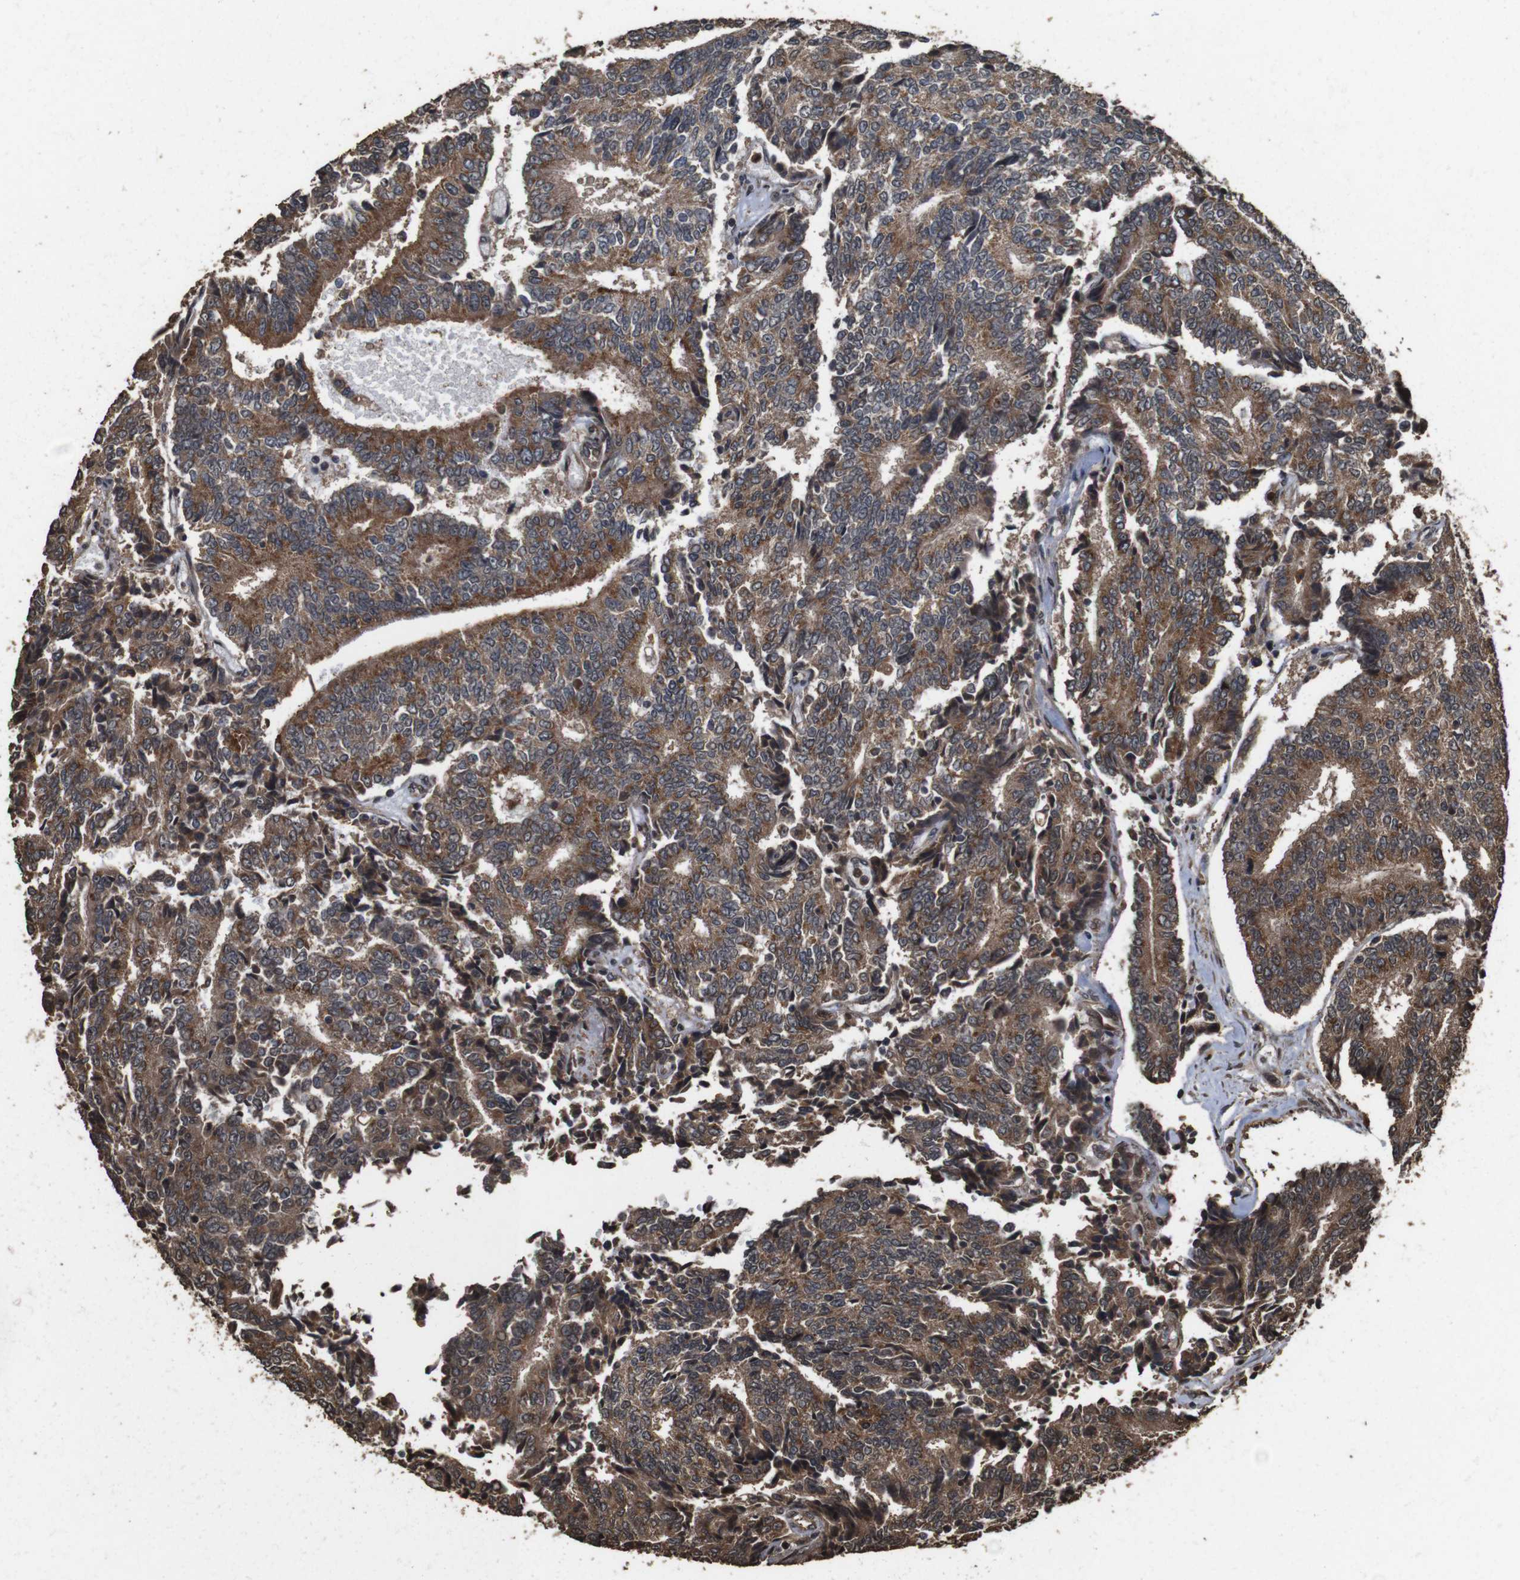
{"staining": {"intensity": "moderate", "quantity": ">75%", "location": "cytoplasmic/membranous"}, "tissue": "prostate cancer", "cell_type": "Tumor cells", "image_type": "cancer", "snomed": [{"axis": "morphology", "description": "Normal tissue, NOS"}, {"axis": "morphology", "description": "Adenocarcinoma, High grade"}, {"axis": "topography", "description": "Prostate"}, {"axis": "topography", "description": "Seminal veicle"}], "caption": "Moderate cytoplasmic/membranous protein positivity is identified in approximately >75% of tumor cells in prostate cancer. Using DAB (3,3'-diaminobenzidine) (brown) and hematoxylin (blue) stains, captured at high magnification using brightfield microscopy.", "gene": "RRAS2", "patient": {"sex": "male", "age": 55}}